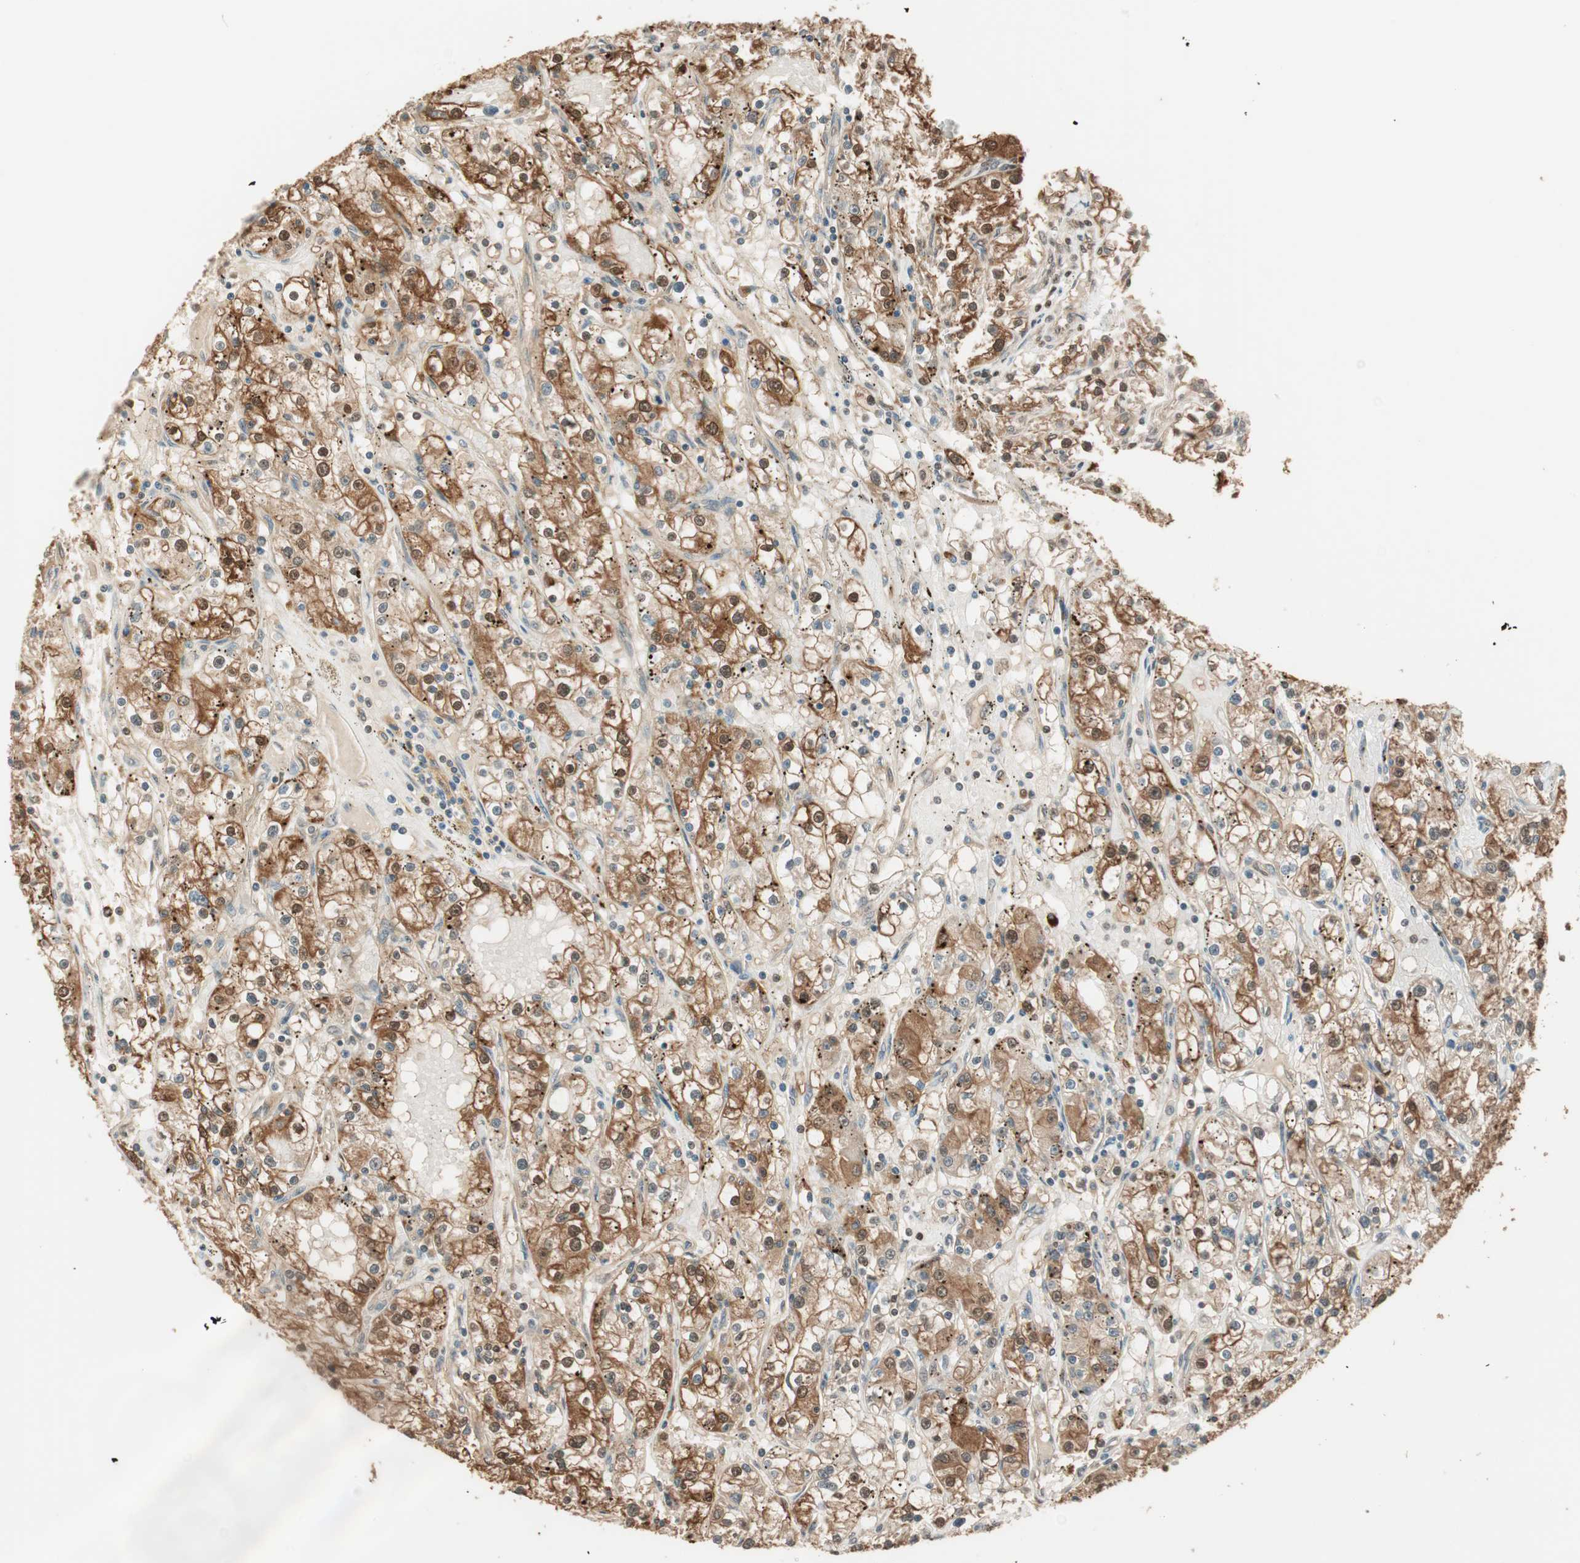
{"staining": {"intensity": "strong", "quantity": ">75%", "location": "cytoplasmic/membranous,nuclear"}, "tissue": "renal cancer", "cell_type": "Tumor cells", "image_type": "cancer", "snomed": [{"axis": "morphology", "description": "Adenocarcinoma, NOS"}, {"axis": "topography", "description": "Kidney"}], "caption": "Human adenocarcinoma (renal) stained for a protein (brown) reveals strong cytoplasmic/membranous and nuclear positive staining in approximately >75% of tumor cells.", "gene": "ZNF443", "patient": {"sex": "male", "age": 56}}